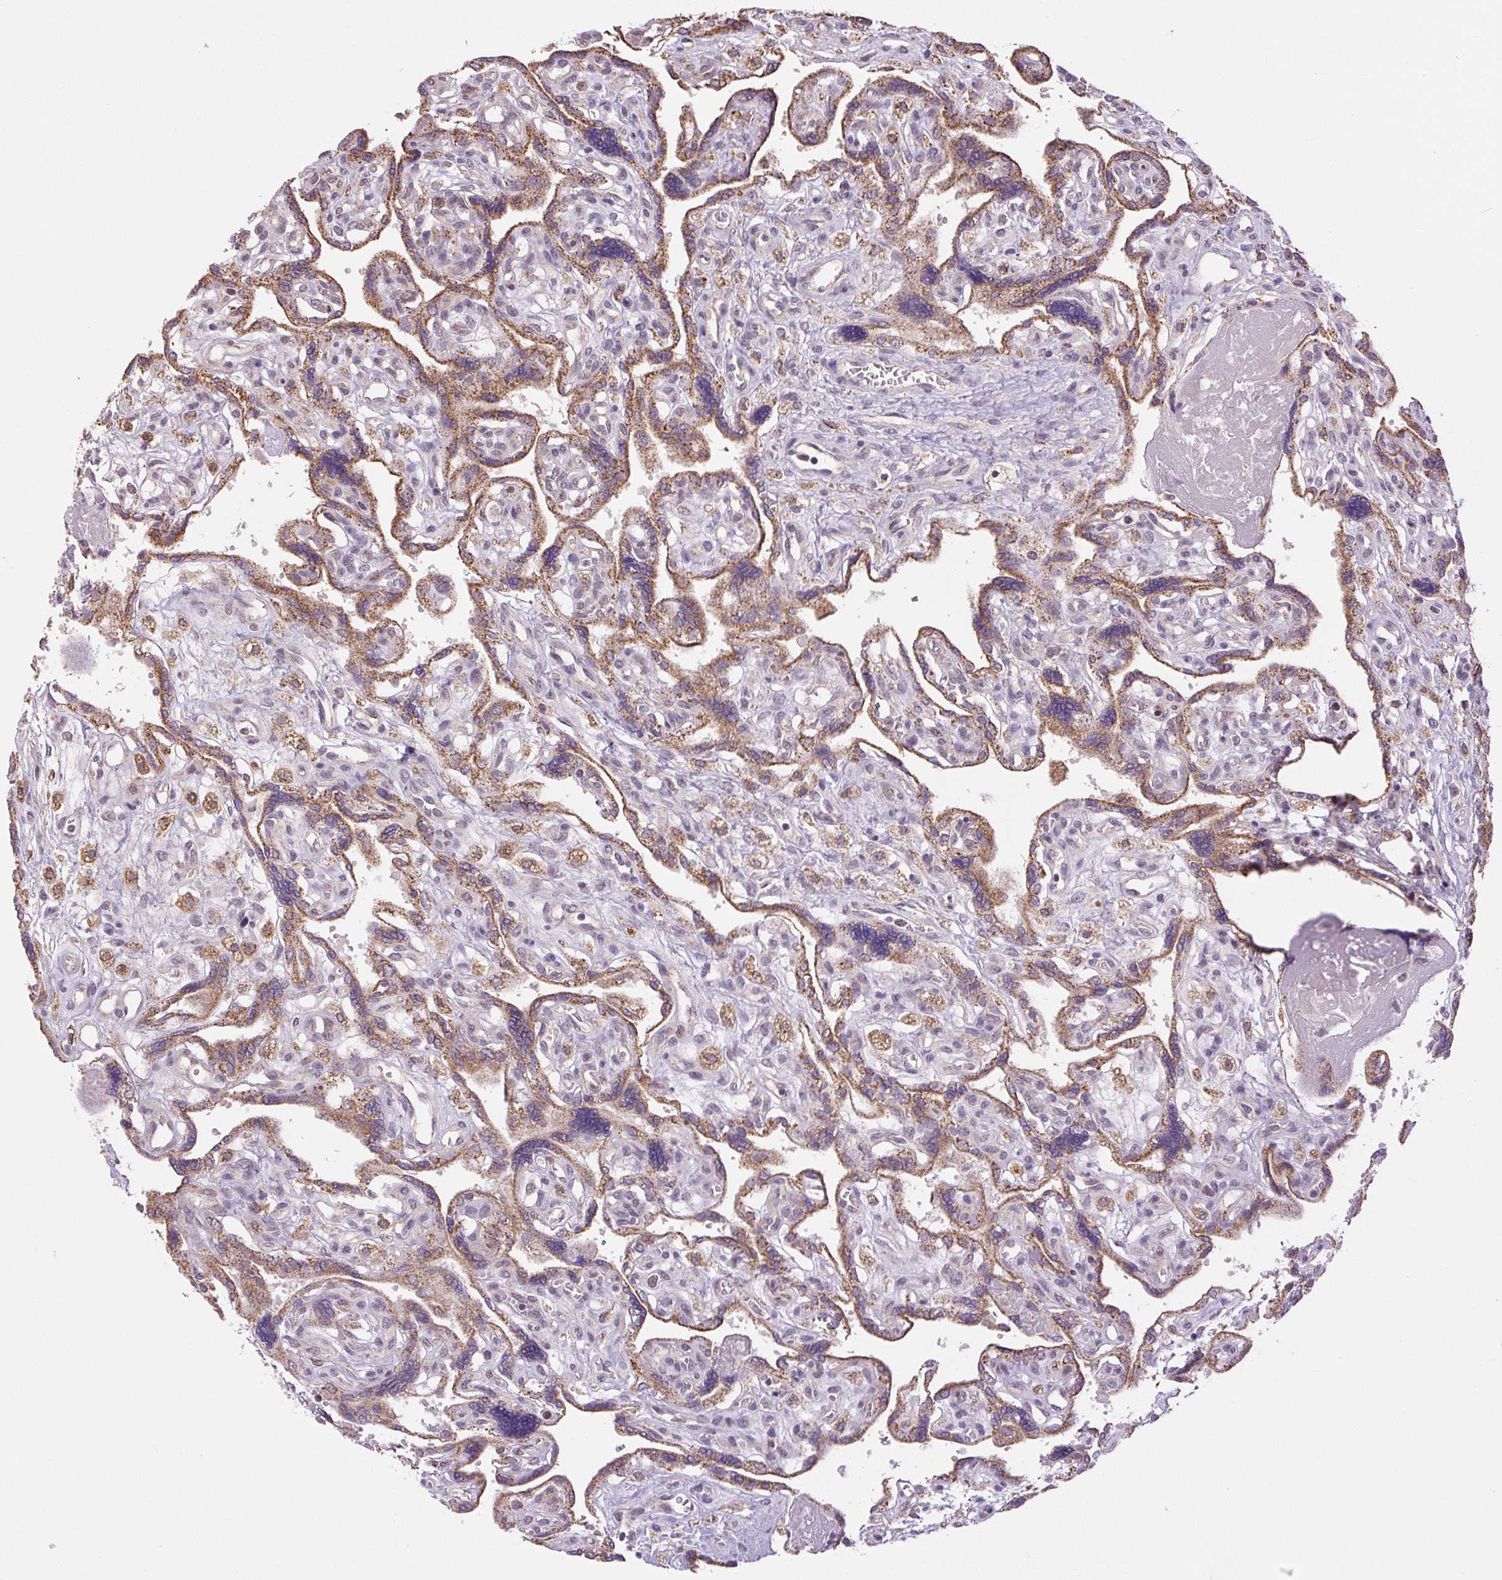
{"staining": {"intensity": "moderate", "quantity": ">75%", "location": "cytoplasmic/membranous"}, "tissue": "placenta", "cell_type": "Trophoblastic cells", "image_type": "normal", "snomed": [{"axis": "morphology", "description": "Normal tissue, NOS"}, {"axis": "topography", "description": "Placenta"}], "caption": "Protein expression analysis of unremarkable placenta shows moderate cytoplasmic/membranous staining in about >75% of trophoblastic cells. (DAB (3,3'-diaminobenzidine) = brown stain, brightfield microscopy at high magnification).", "gene": "SGF29", "patient": {"sex": "female", "age": 39}}